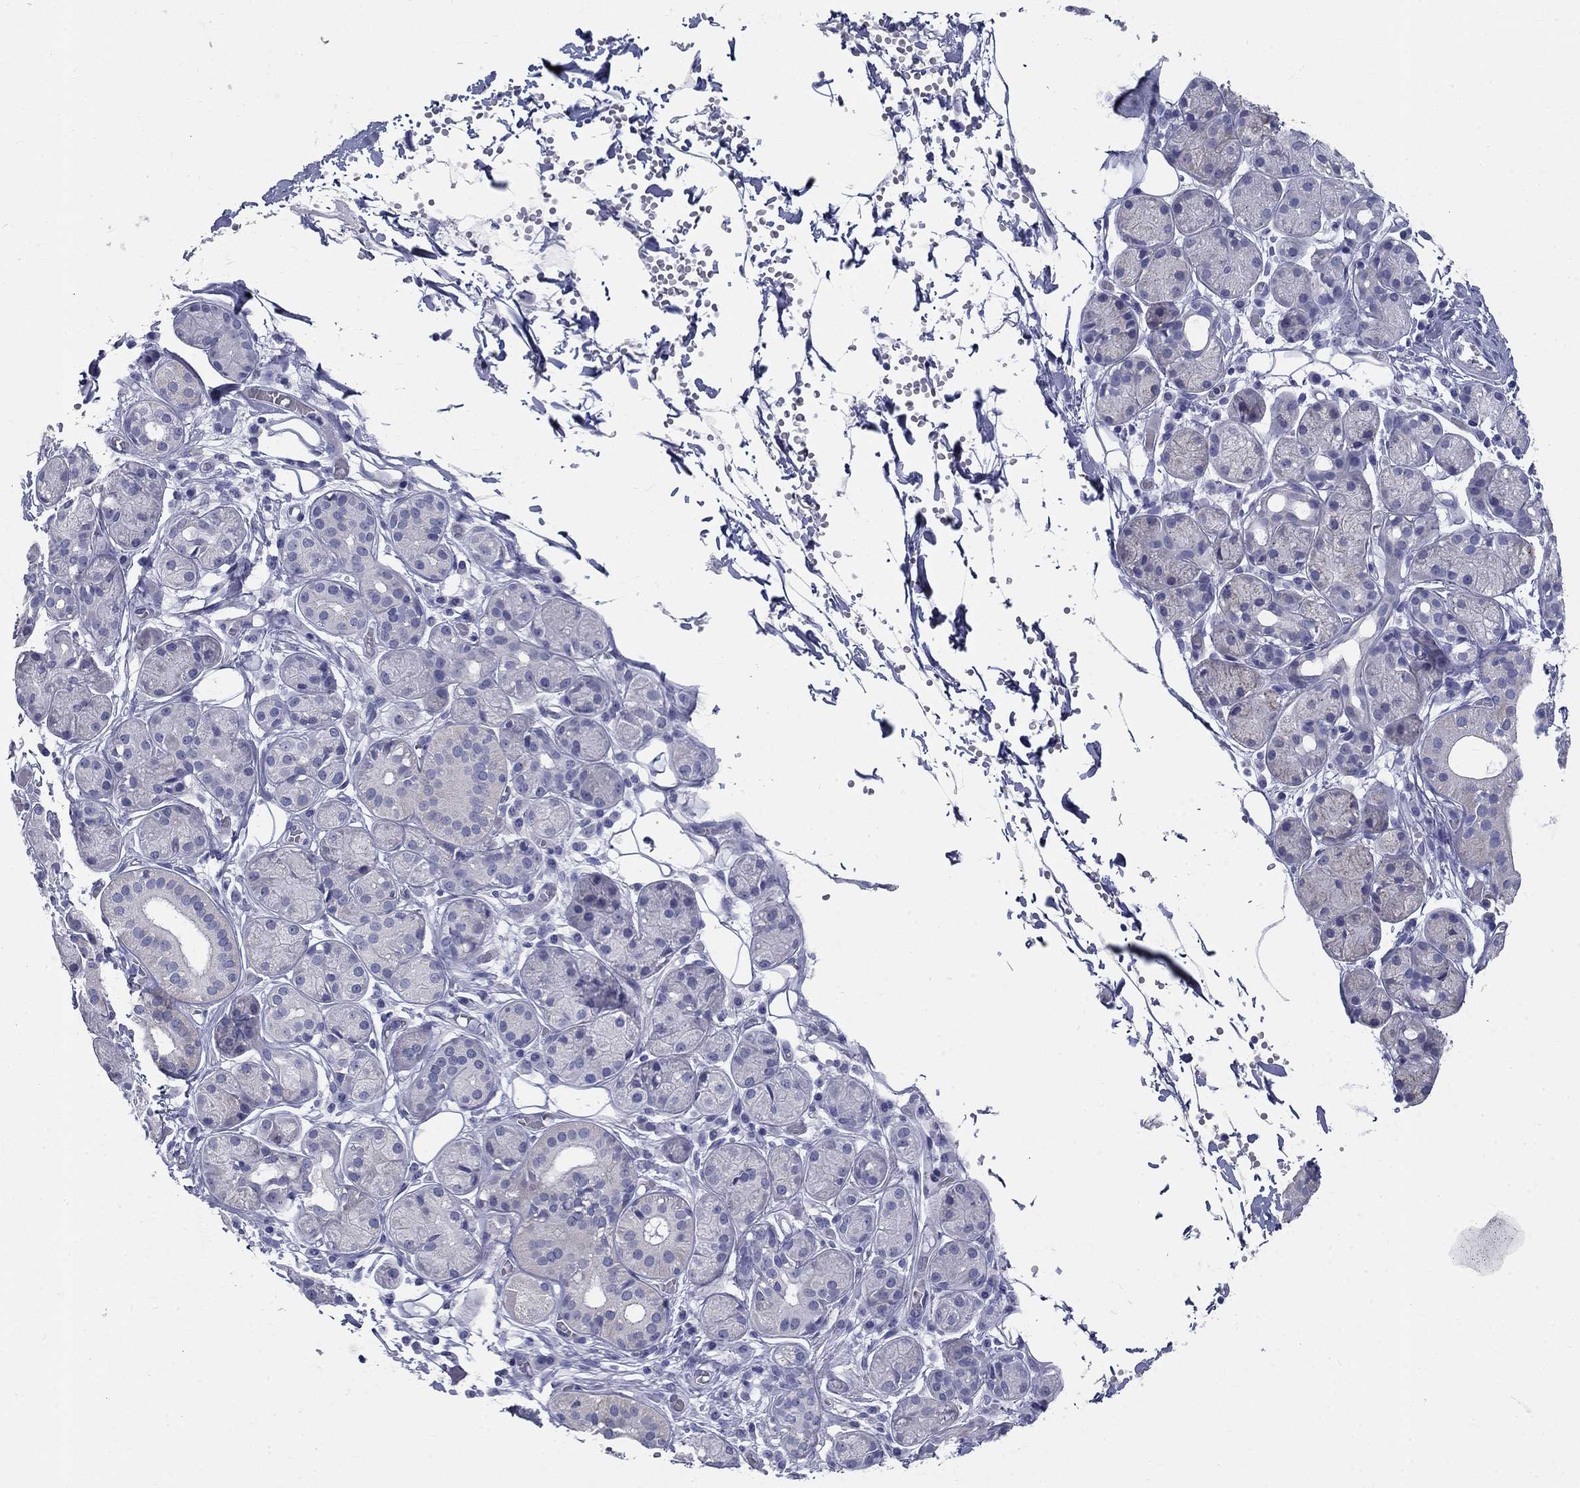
{"staining": {"intensity": "negative", "quantity": "none", "location": "none"}, "tissue": "salivary gland", "cell_type": "Glandular cells", "image_type": "normal", "snomed": [{"axis": "morphology", "description": "Normal tissue, NOS"}, {"axis": "topography", "description": "Salivary gland"}, {"axis": "topography", "description": "Peripheral nerve tissue"}], "caption": "IHC micrograph of benign human salivary gland stained for a protein (brown), which exhibits no staining in glandular cells. (DAB immunohistochemistry with hematoxylin counter stain).", "gene": "GALNTL5", "patient": {"sex": "male", "age": 71}}